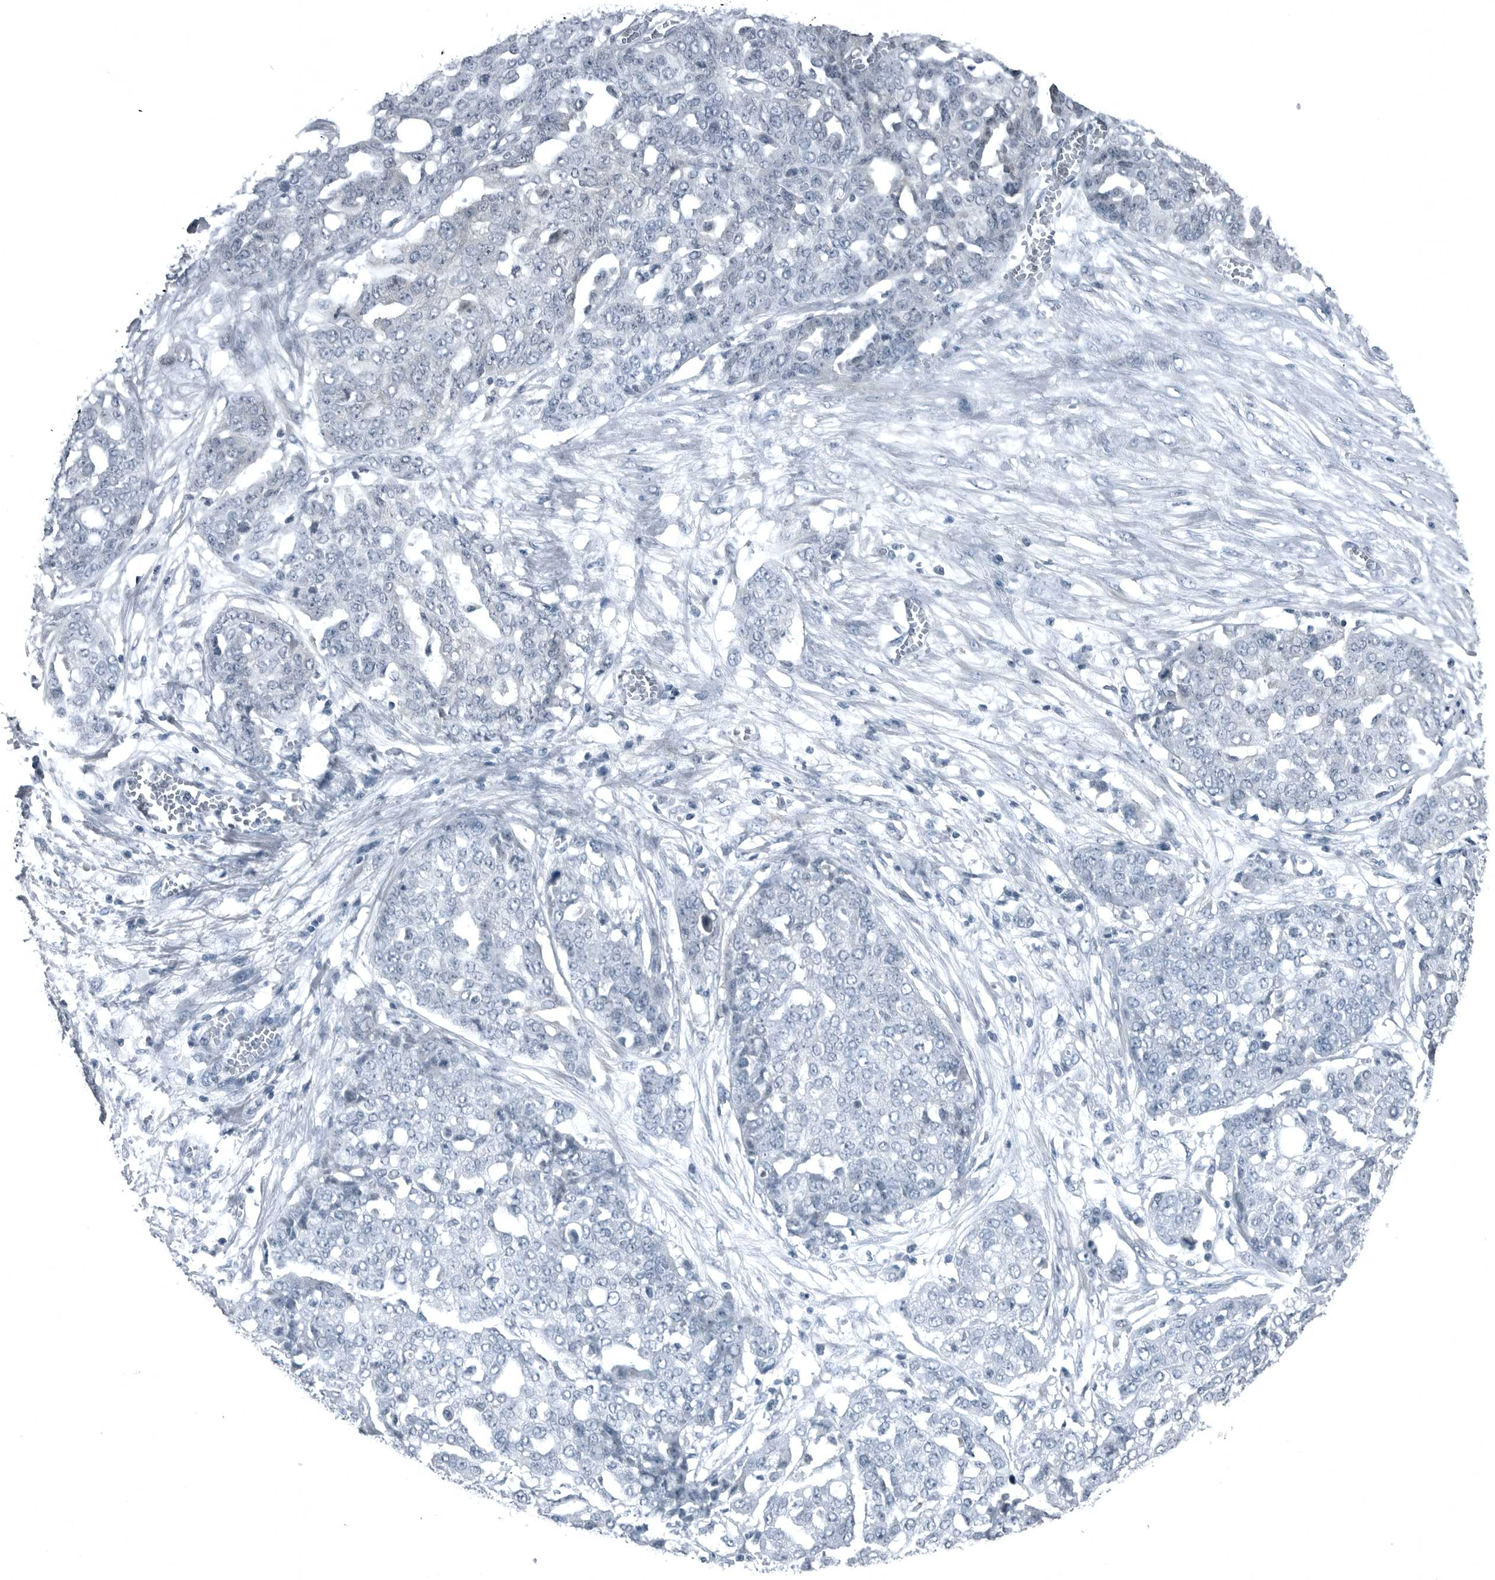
{"staining": {"intensity": "negative", "quantity": "none", "location": "none"}, "tissue": "ovarian cancer", "cell_type": "Tumor cells", "image_type": "cancer", "snomed": [{"axis": "morphology", "description": "Cystadenocarcinoma, serous, NOS"}, {"axis": "topography", "description": "Soft tissue"}, {"axis": "topography", "description": "Ovary"}], "caption": "An immunohistochemistry image of ovarian cancer is shown. There is no staining in tumor cells of ovarian cancer.", "gene": "GAK", "patient": {"sex": "female", "age": 57}}